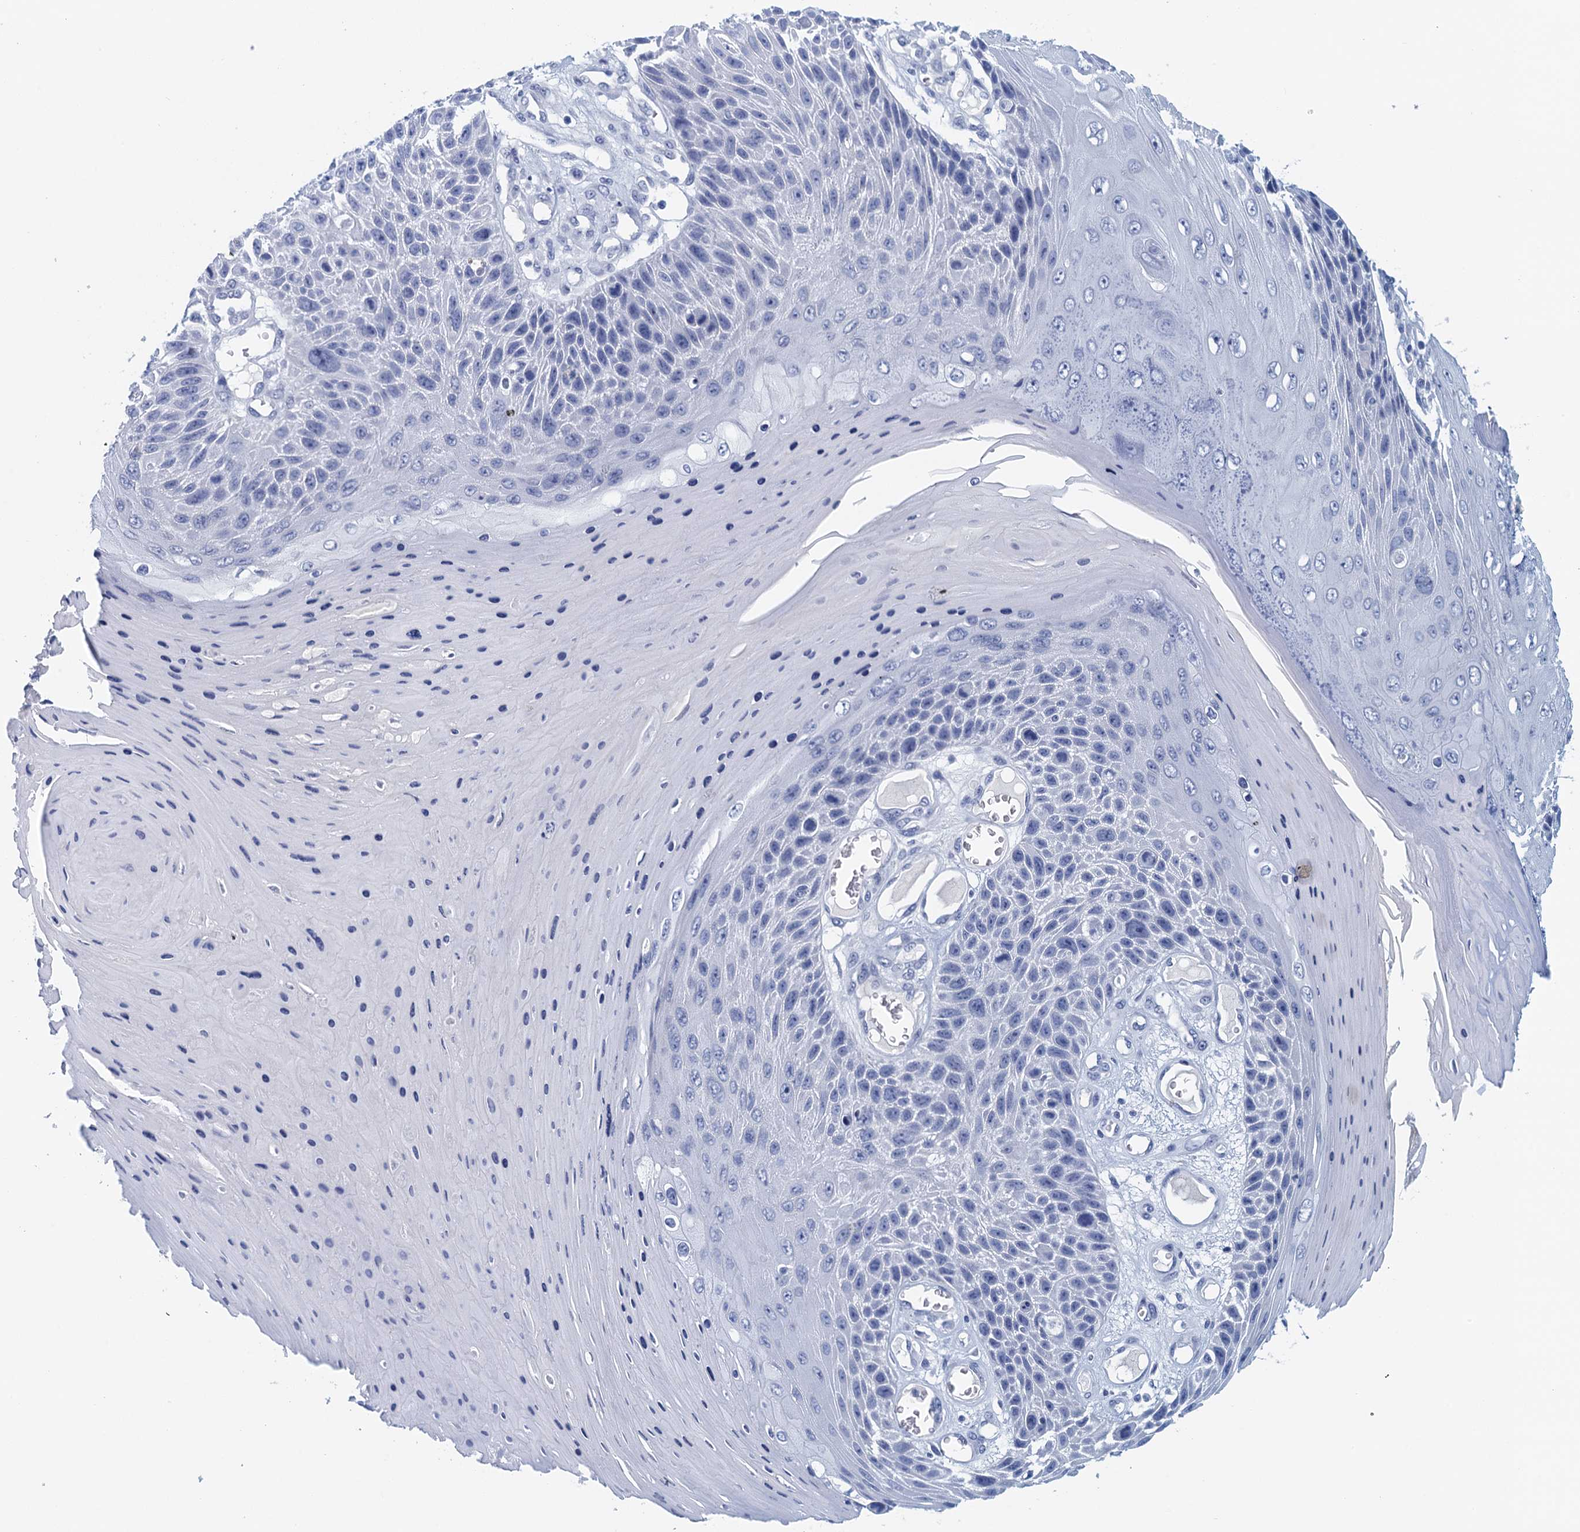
{"staining": {"intensity": "negative", "quantity": "none", "location": "none"}, "tissue": "skin cancer", "cell_type": "Tumor cells", "image_type": "cancer", "snomed": [{"axis": "morphology", "description": "Squamous cell carcinoma, NOS"}, {"axis": "topography", "description": "Skin"}], "caption": "Immunohistochemistry (IHC) image of skin squamous cell carcinoma stained for a protein (brown), which exhibits no staining in tumor cells.", "gene": "CYP51A1", "patient": {"sex": "female", "age": 88}}